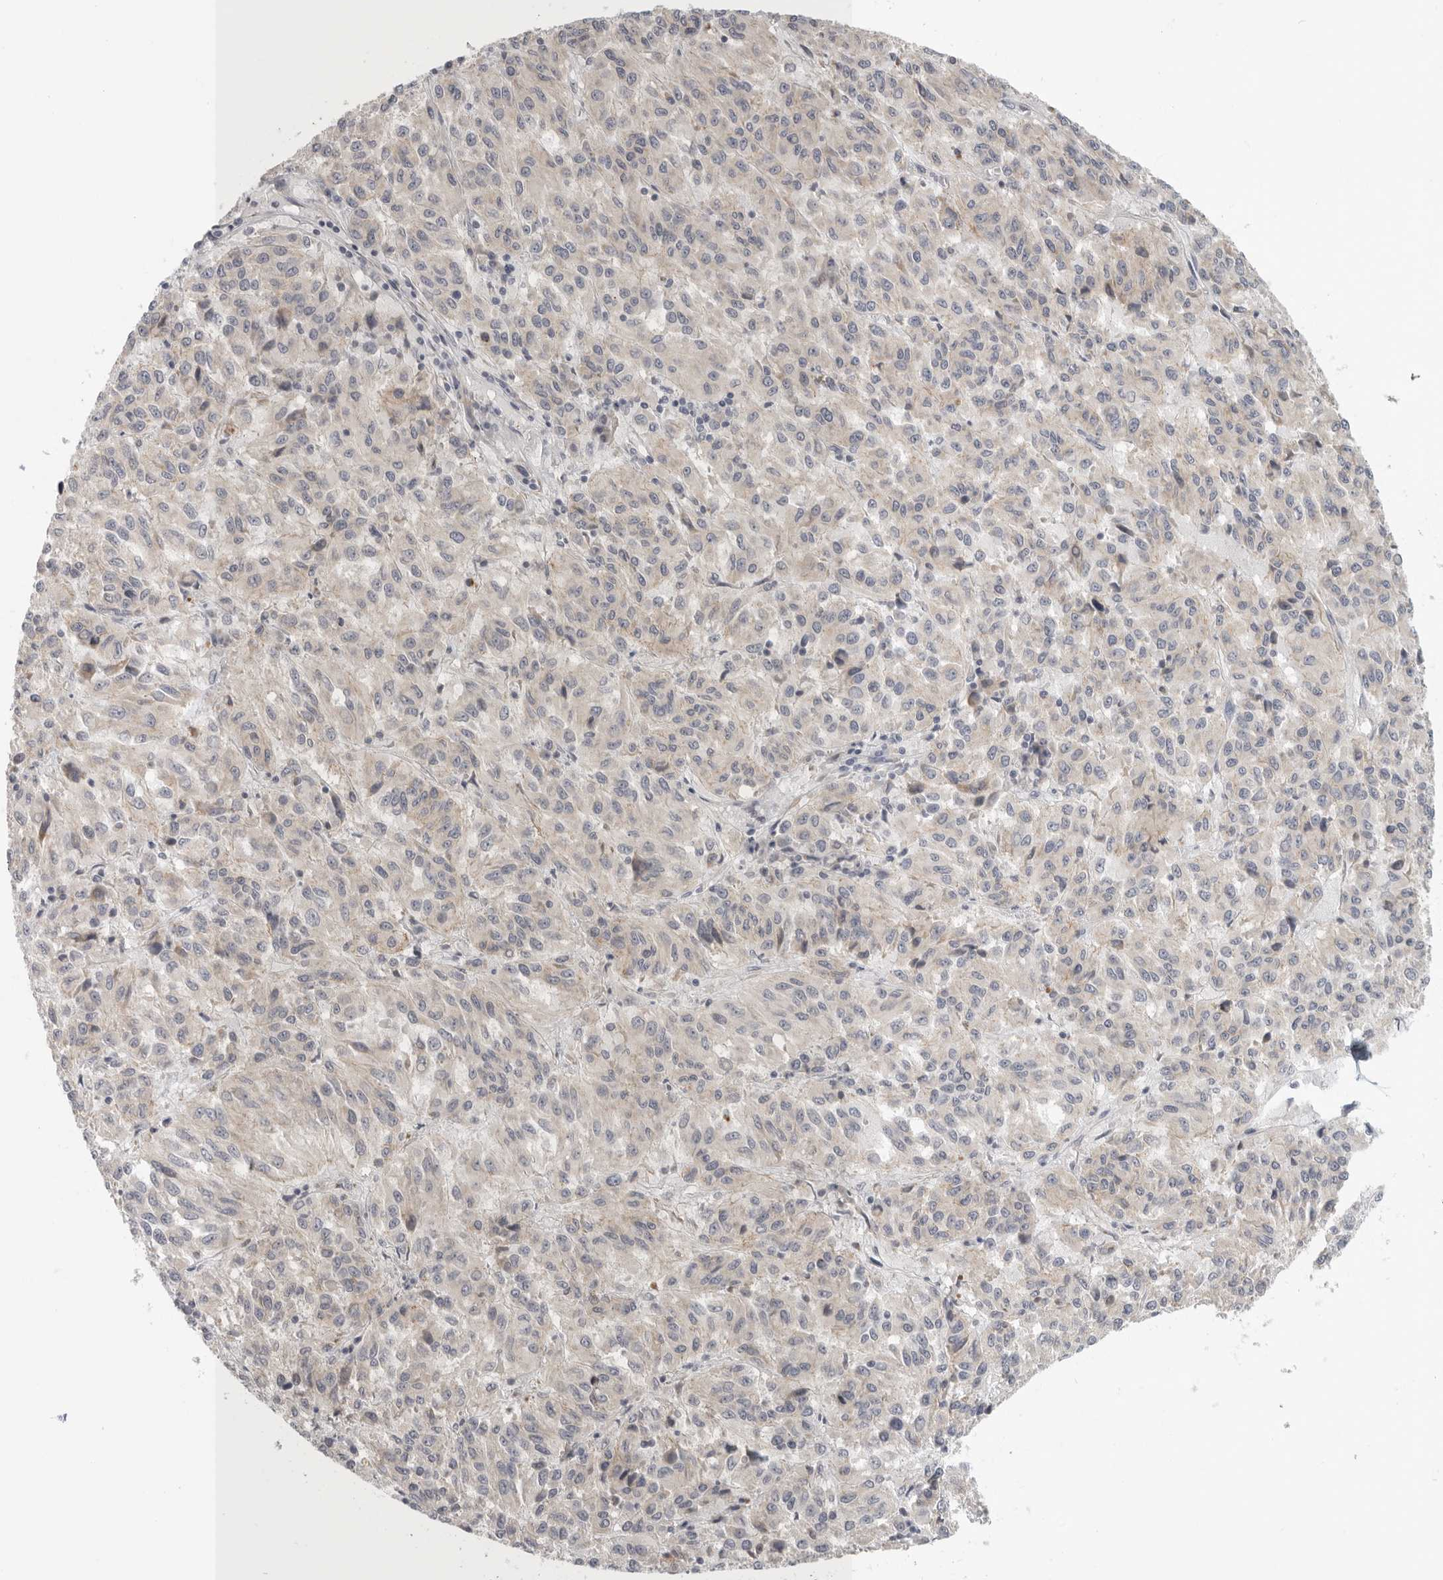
{"staining": {"intensity": "negative", "quantity": "none", "location": "none"}, "tissue": "melanoma", "cell_type": "Tumor cells", "image_type": "cancer", "snomed": [{"axis": "morphology", "description": "Malignant melanoma, Metastatic site"}, {"axis": "topography", "description": "Lung"}], "caption": "This is a image of immunohistochemistry (IHC) staining of malignant melanoma (metastatic site), which shows no staining in tumor cells. (DAB immunohistochemistry (IHC) with hematoxylin counter stain).", "gene": "STAB2", "patient": {"sex": "male", "age": 64}}